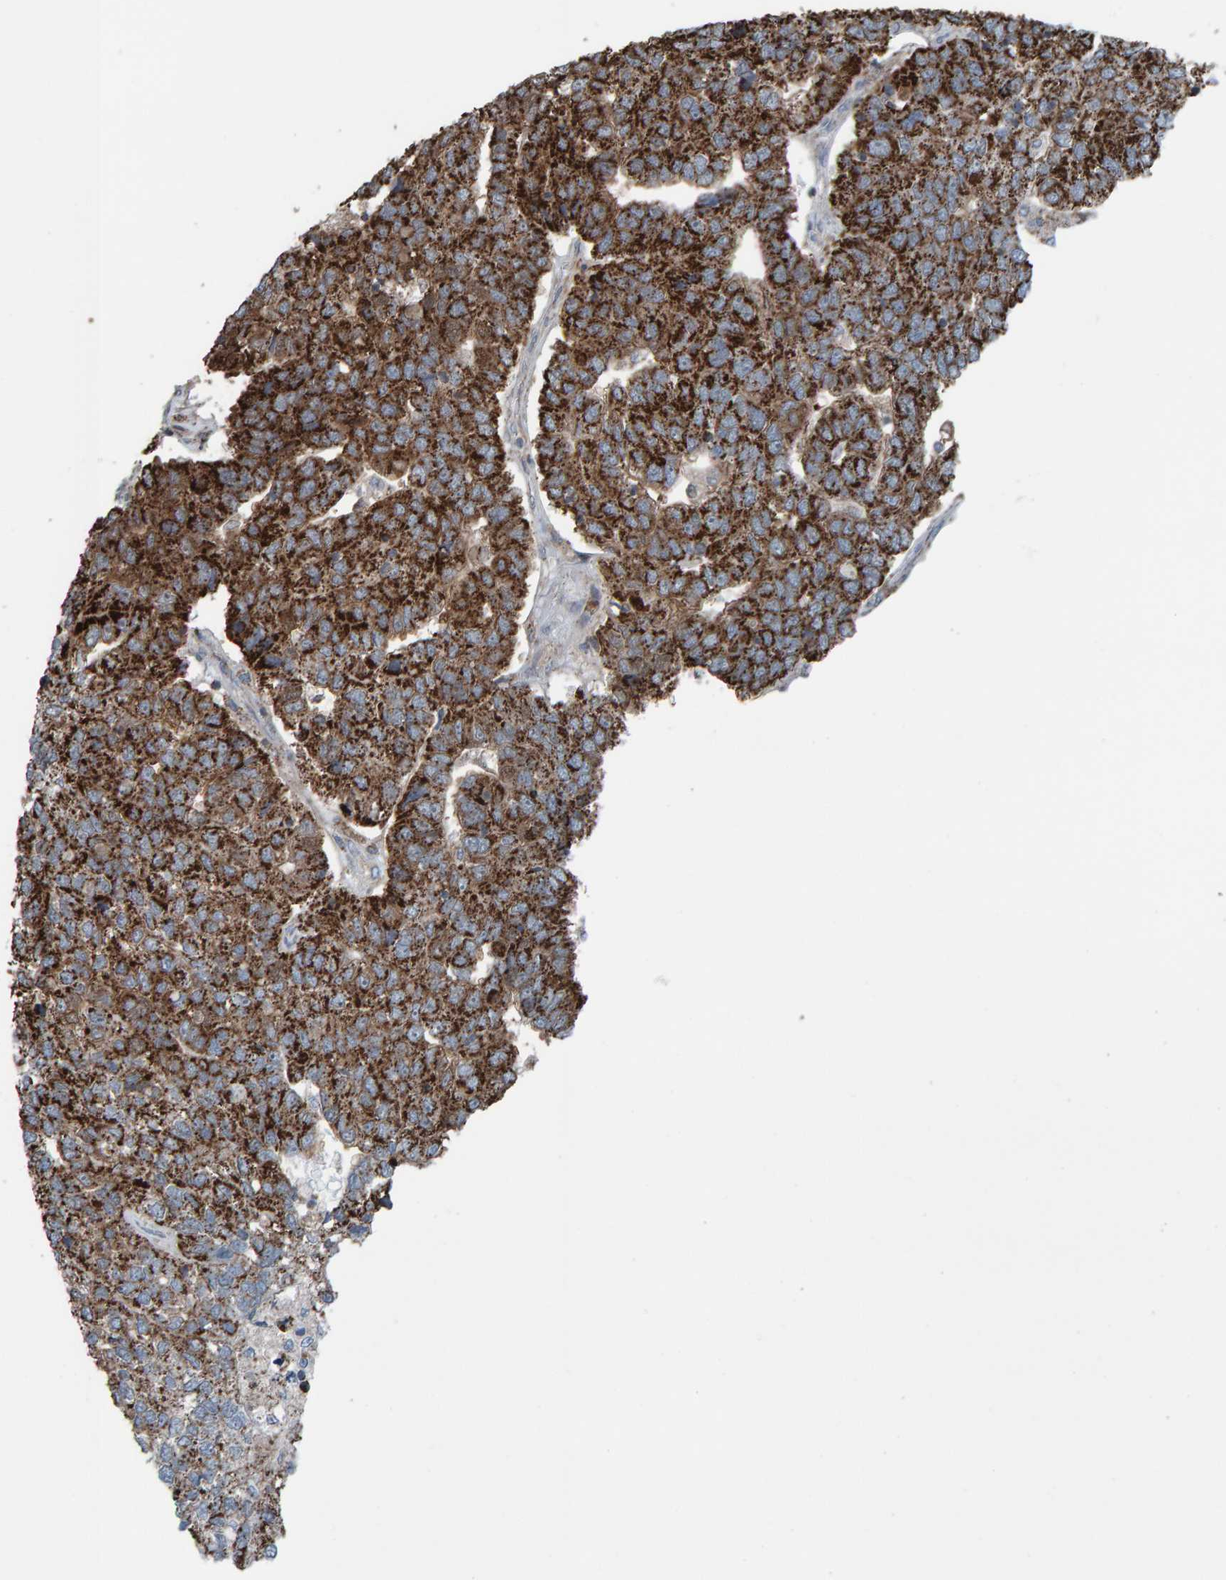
{"staining": {"intensity": "strong", "quantity": ">75%", "location": "cytoplasmic/membranous"}, "tissue": "pancreatic cancer", "cell_type": "Tumor cells", "image_type": "cancer", "snomed": [{"axis": "morphology", "description": "Adenocarcinoma, NOS"}, {"axis": "topography", "description": "Pancreas"}], "caption": "Human pancreatic adenocarcinoma stained for a protein (brown) displays strong cytoplasmic/membranous positive expression in approximately >75% of tumor cells.", "gene": "ZNF48", "patient": {"sex": "female", "age": 61}}